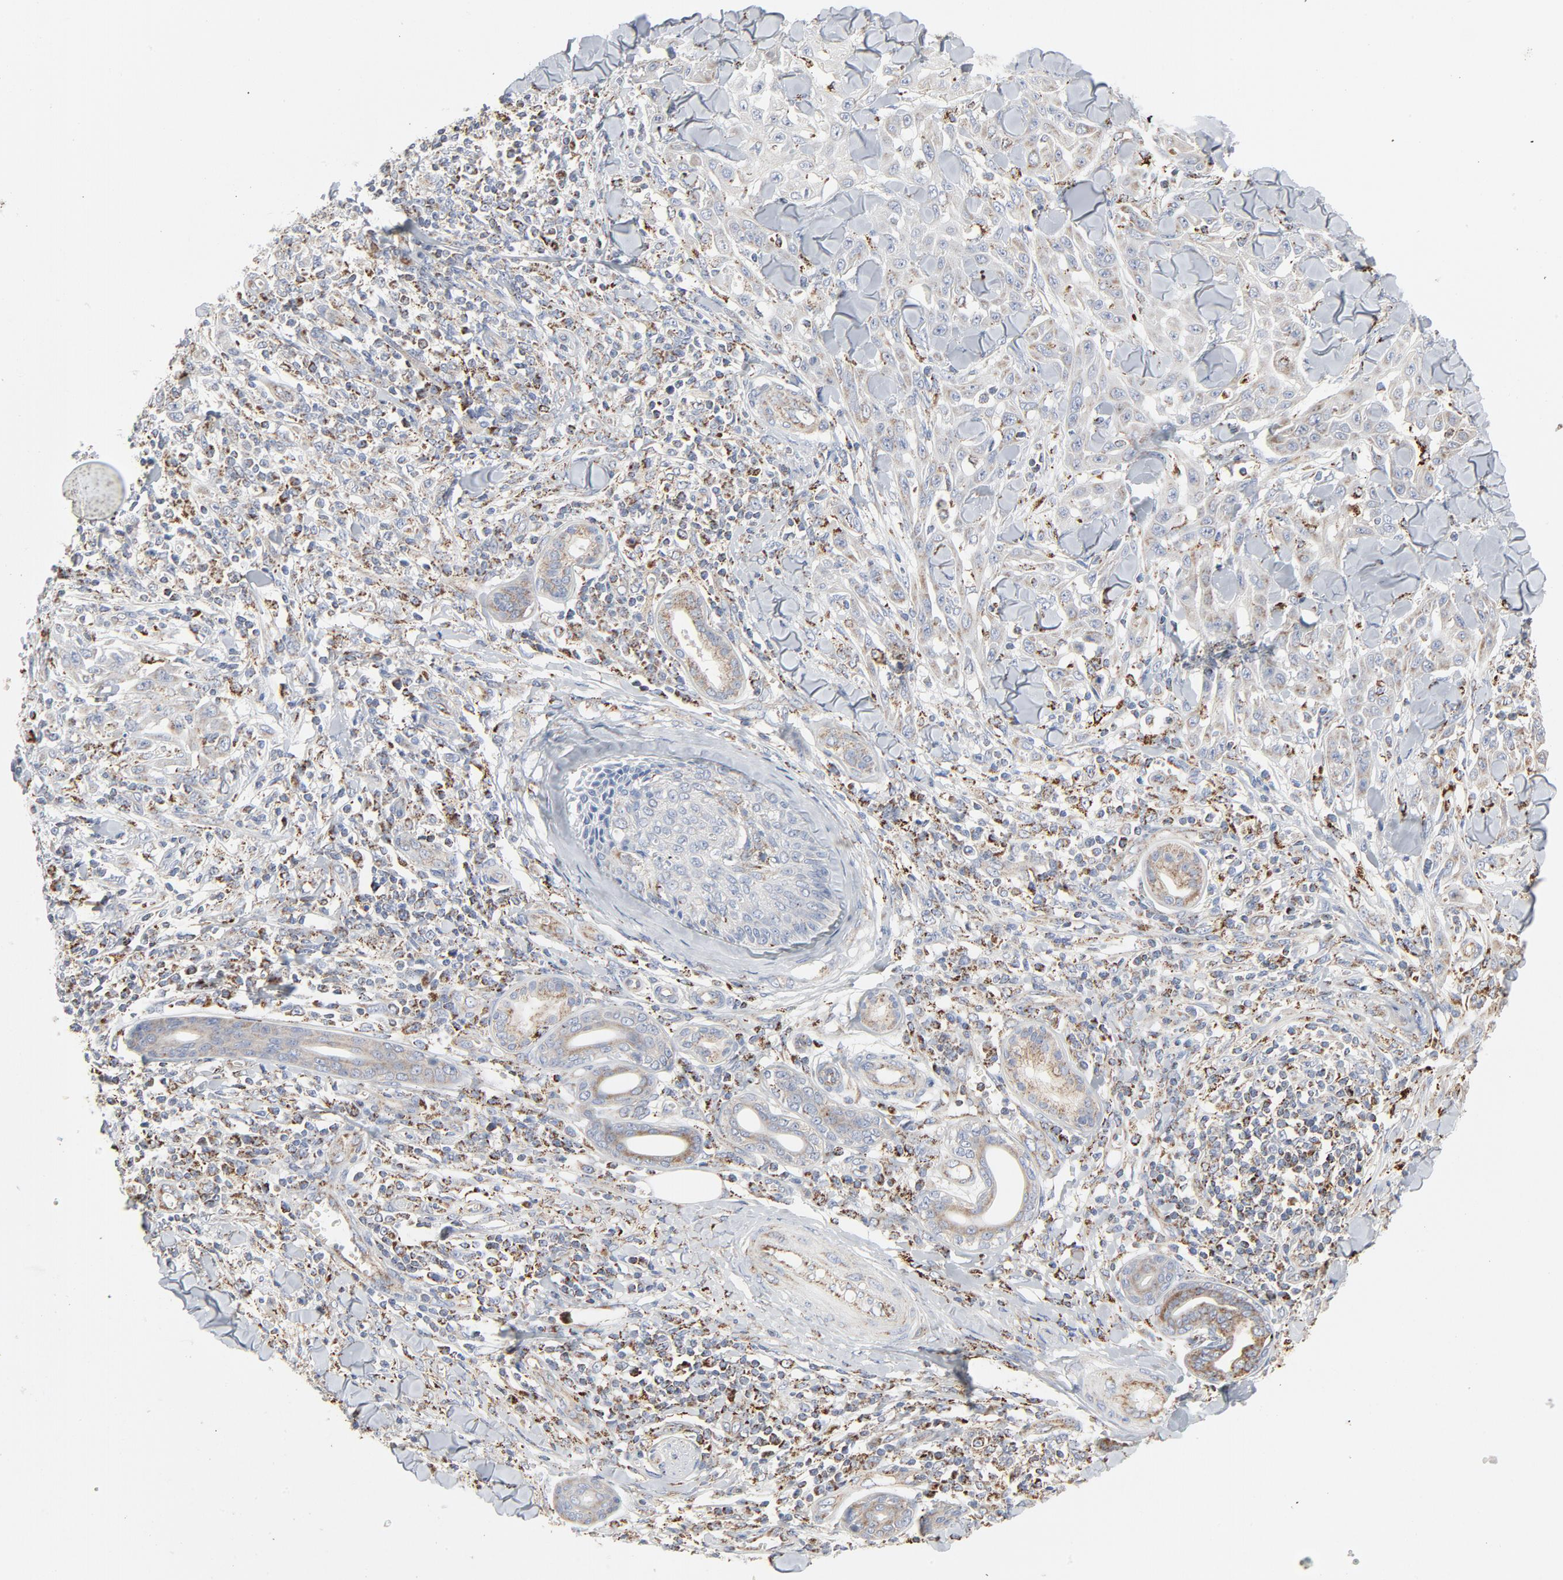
{"staining": {"intensity": "weak", "quantity": "25%-75%", "location": "cytoplasmic/membranous"}, "tissue": "skin cancer", "cell_type": "Tumor cells", "image_type": "cancer", "snomed": [{"axis": "morphology", "description": "Squamous cell carcinoma, NOS"}, {"axis": "topography", "description": "Skin"}], "caption": "Immunohistochemical staining of human skin cancer reveals low levels of weak cytoplasmic/membranous staining in approximately 25%-75% of tumor cells.", "gene": "SETD3", "patient": {"sex": "male", "age": 24}}